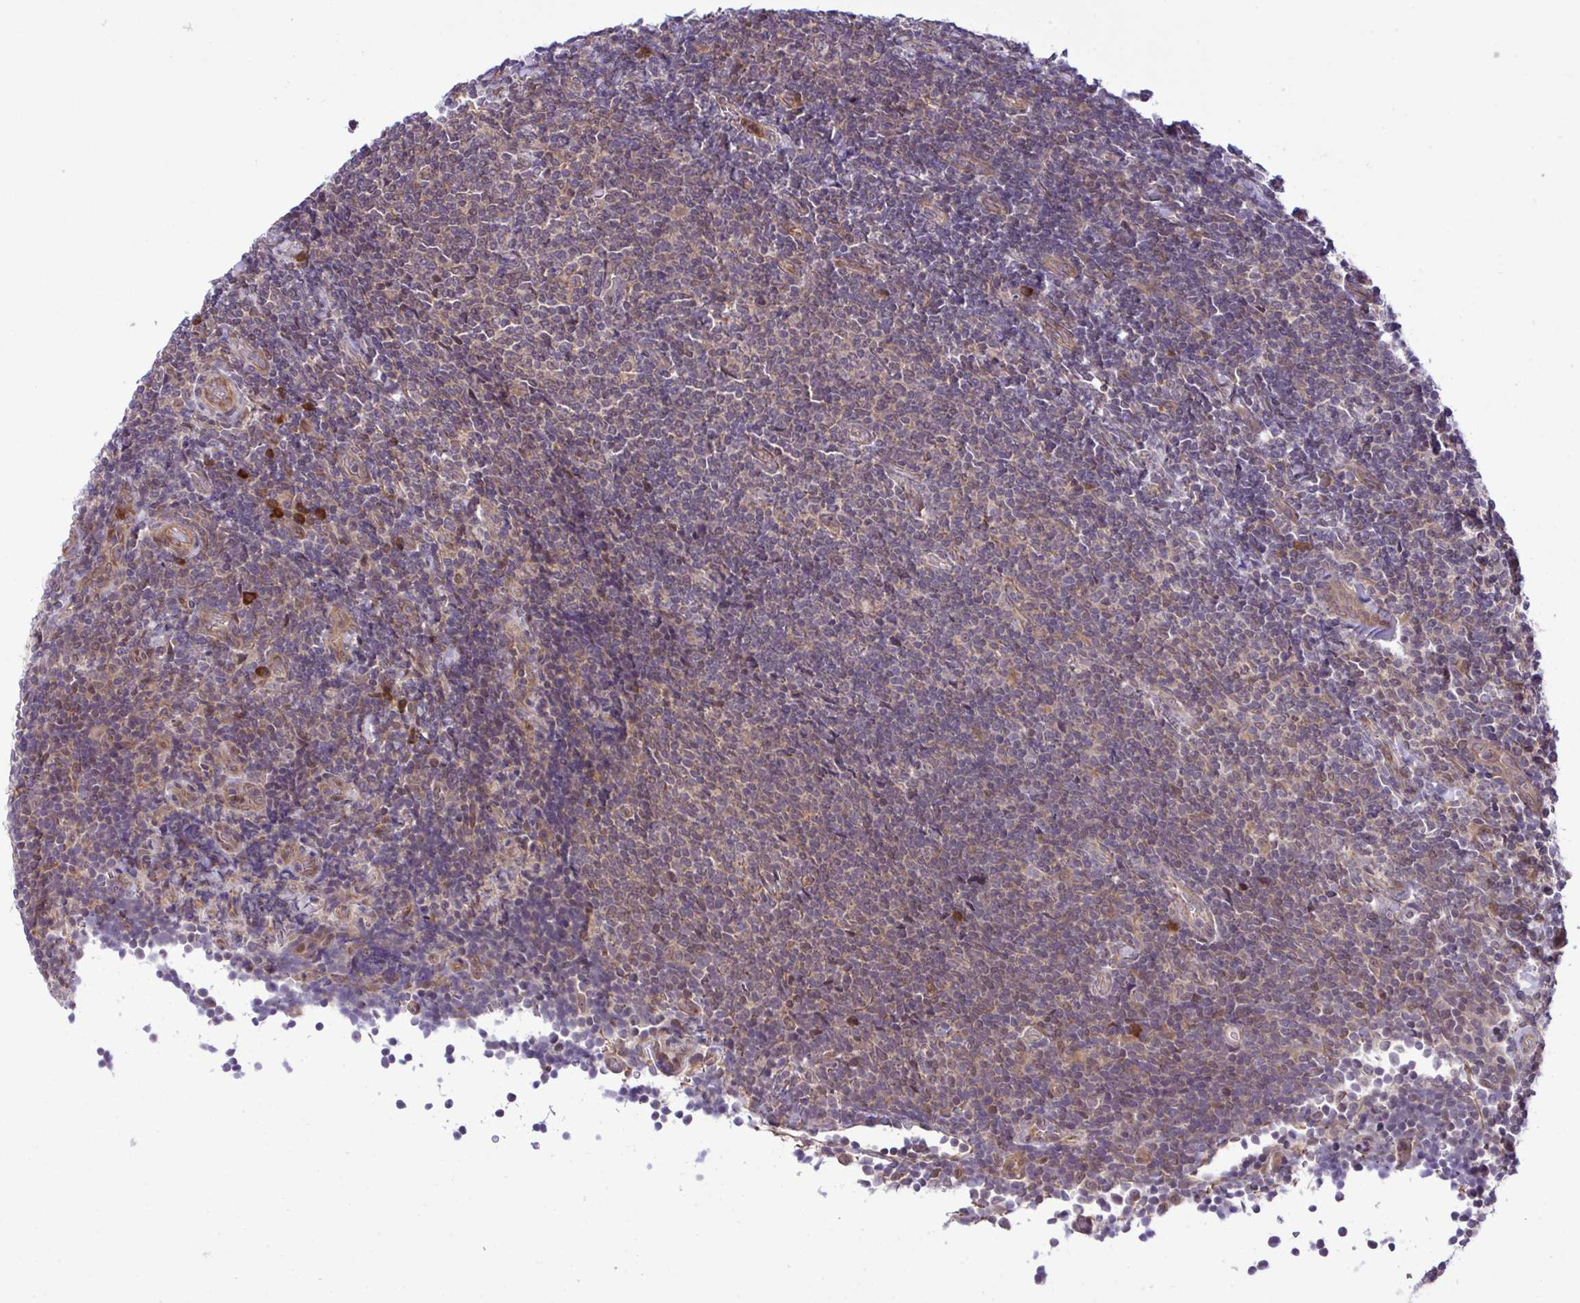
{"staining": {"intensity": "weak", "quantity": "<25%", "location": "cytoplasmic/membranous"}, "tissue": "lymphoma", "cell_type": "Tumor cells", "image_type": "cancer", "snomed": [{"axis": "morphology", "description": "Malignant lymphoma, non-Hodgkin's type, Low grade"}, {"axis": "topography", "description": "Lymph node"}], "caption": "Protein analysis of lymphoma displays no significant staining in tumor cells. The staining is performed using DAB brown chromogen with nuclei counter-stained in using hematoxylin.", "gene": "CMPK1", "patient": {"sex": "male", "age": 52}}